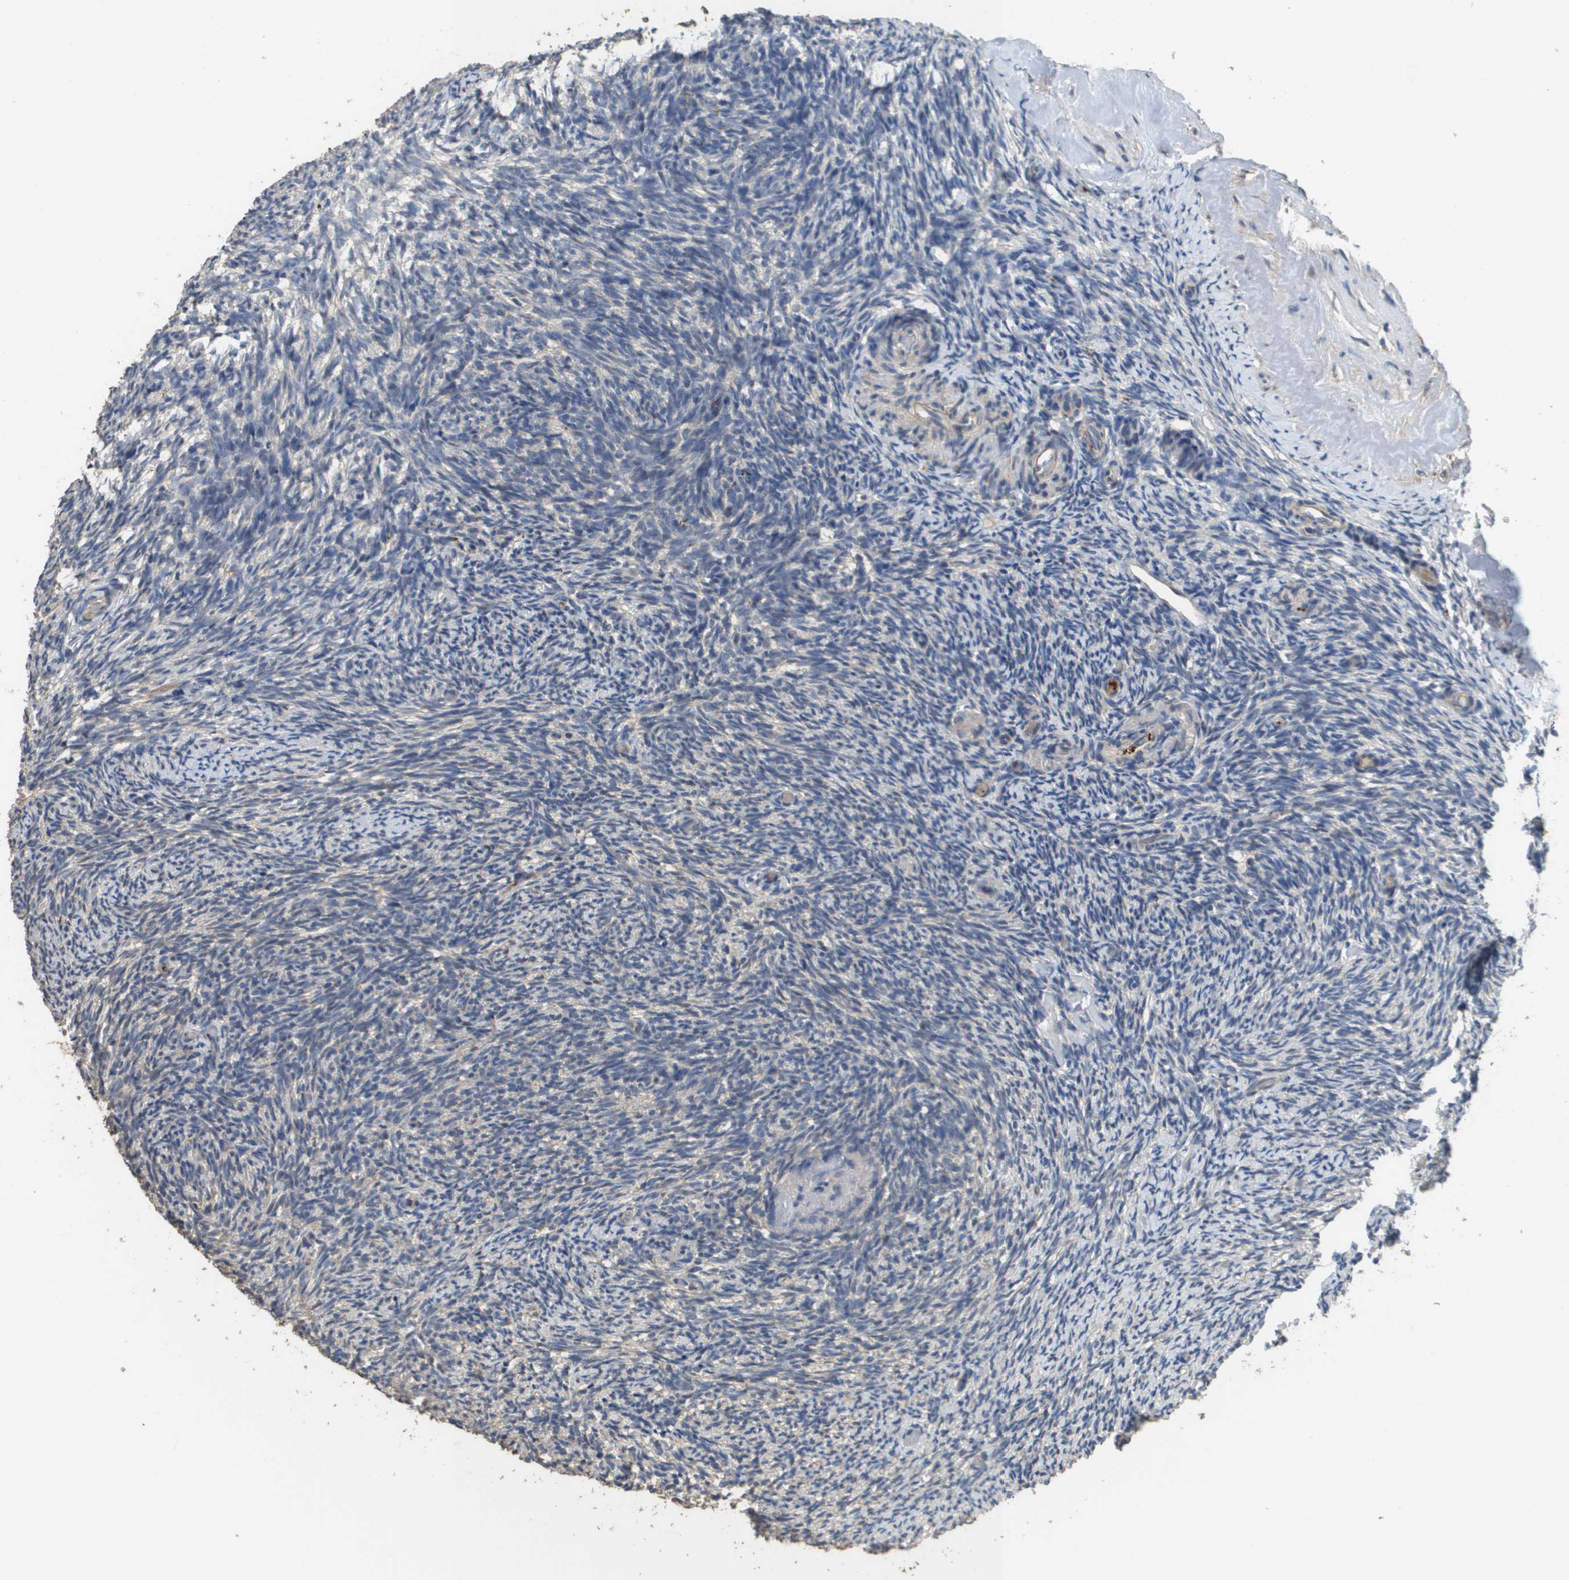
{"staining": {"intensity": "negative", "quantity": "none", "location": "none"}, "tissue": "ovary", "cell_type": "Ovarian stroma cells", "image_type": "normal", "snomed": [{"axis": "morphology", "description": "Normal tissue, NOS"}, {"axis": "topography", "description": "Ovary"}], "caption": "IHC micrograph of normal ovary stained for a protein (brown), which exhibits no staining in ovarian stroma cells.", "gene": "RAB27B", "patient": {"sex": "female", "age": 60}}